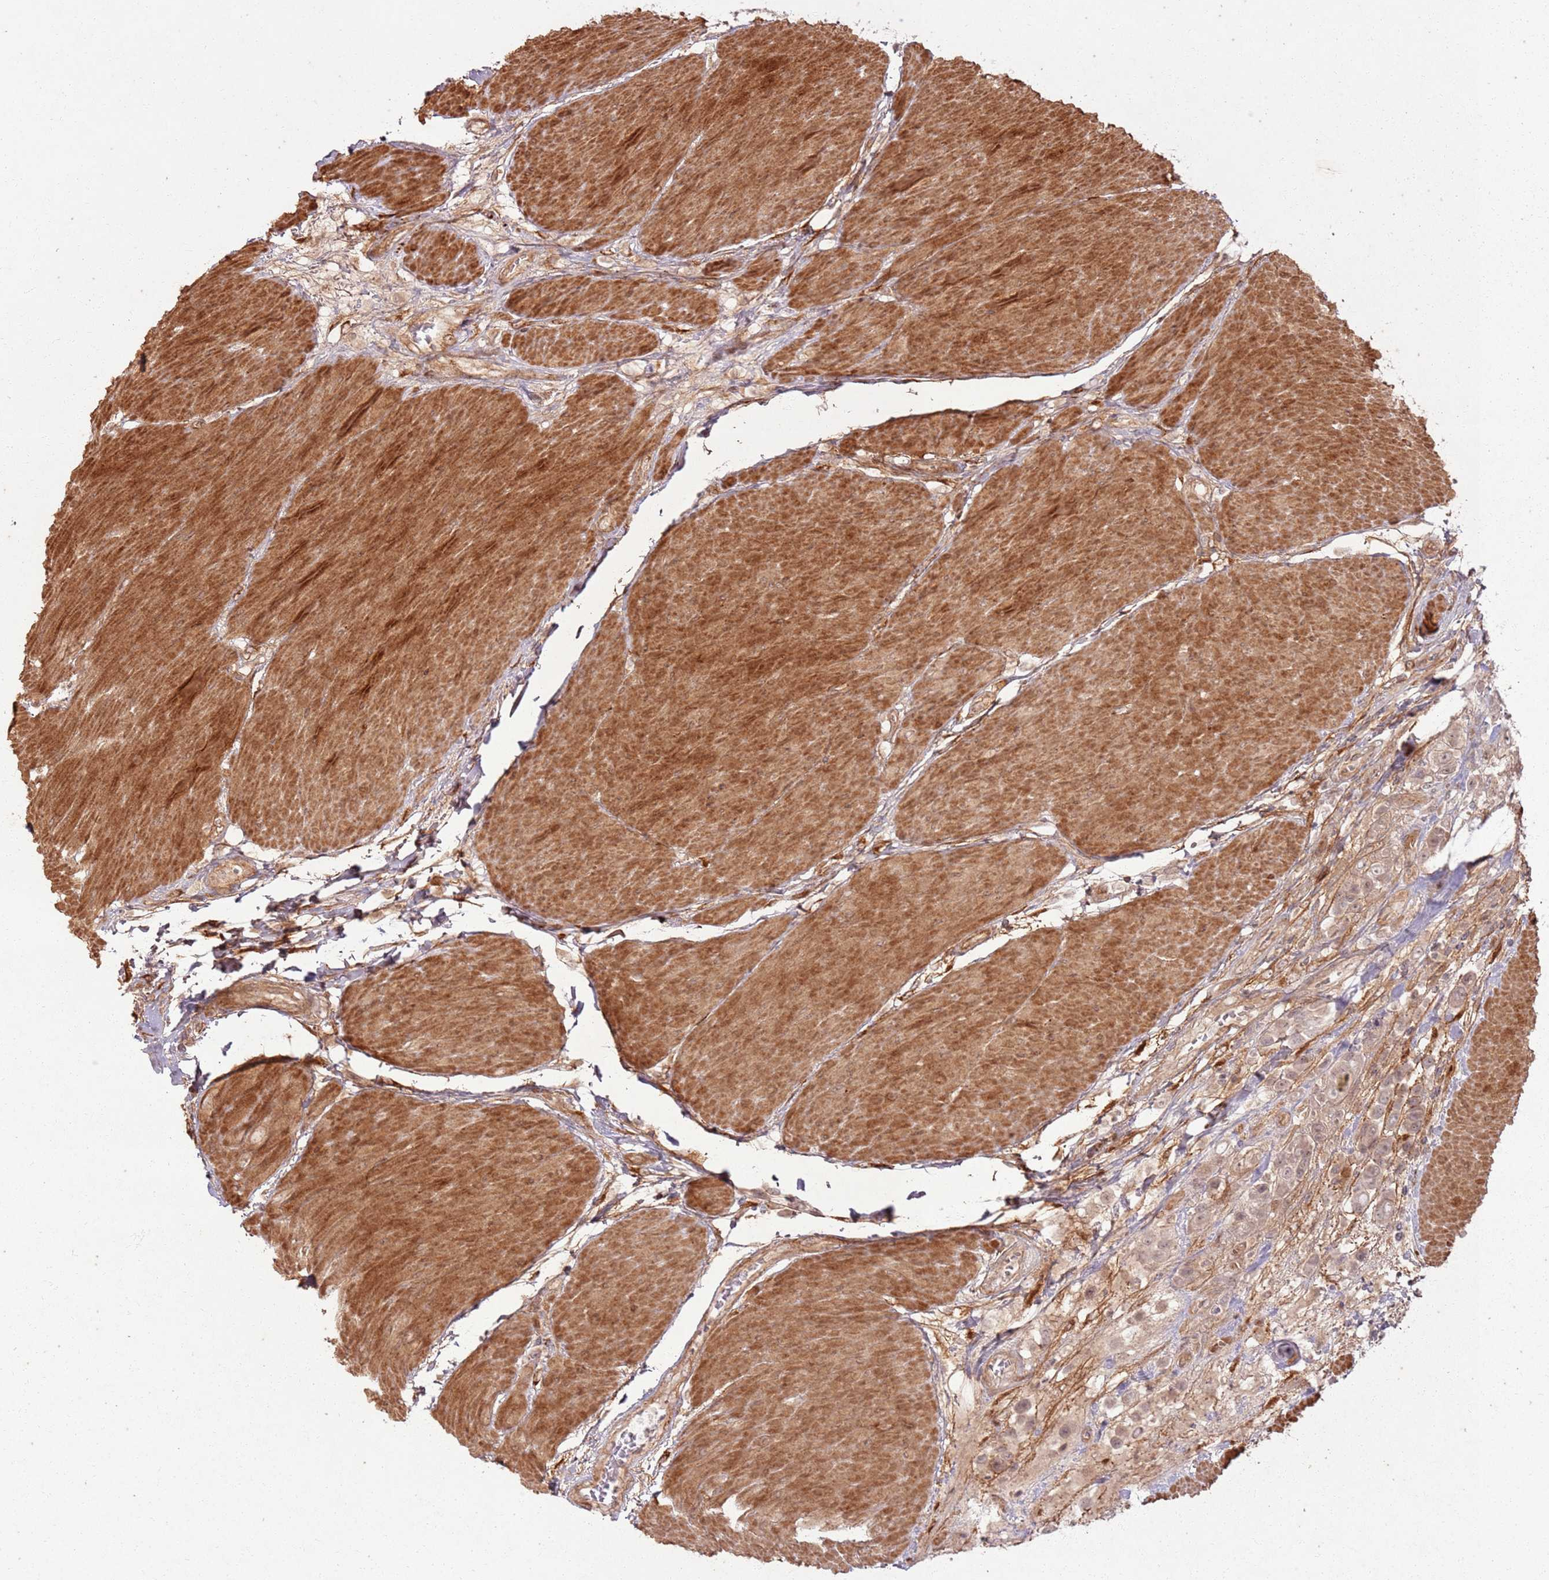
{"staining": {"intensity": "moderate", "quantity": ">75%", "location": "cytoplasmic/membranous,nuclear"}, "tissue": "urothelial cancer", "cell_type": "Tumor cells", "image_type": "cancer", "snomed": [{"axis": "morphology", "description": "Urothelial carcinoma, High grade"}, {"axis": "topography", "description": "Urinary bladder"}], "caption": "A micrograph showing moderate cytoplasmic/membranous and nuclear positivity in about >75% of tumor cells in urothelial carcinoma (high-grade), as visualized by brown immunohistochemical staining.", "gene": "ZNF623", "patient": {"sex": "male", "age": 50}}